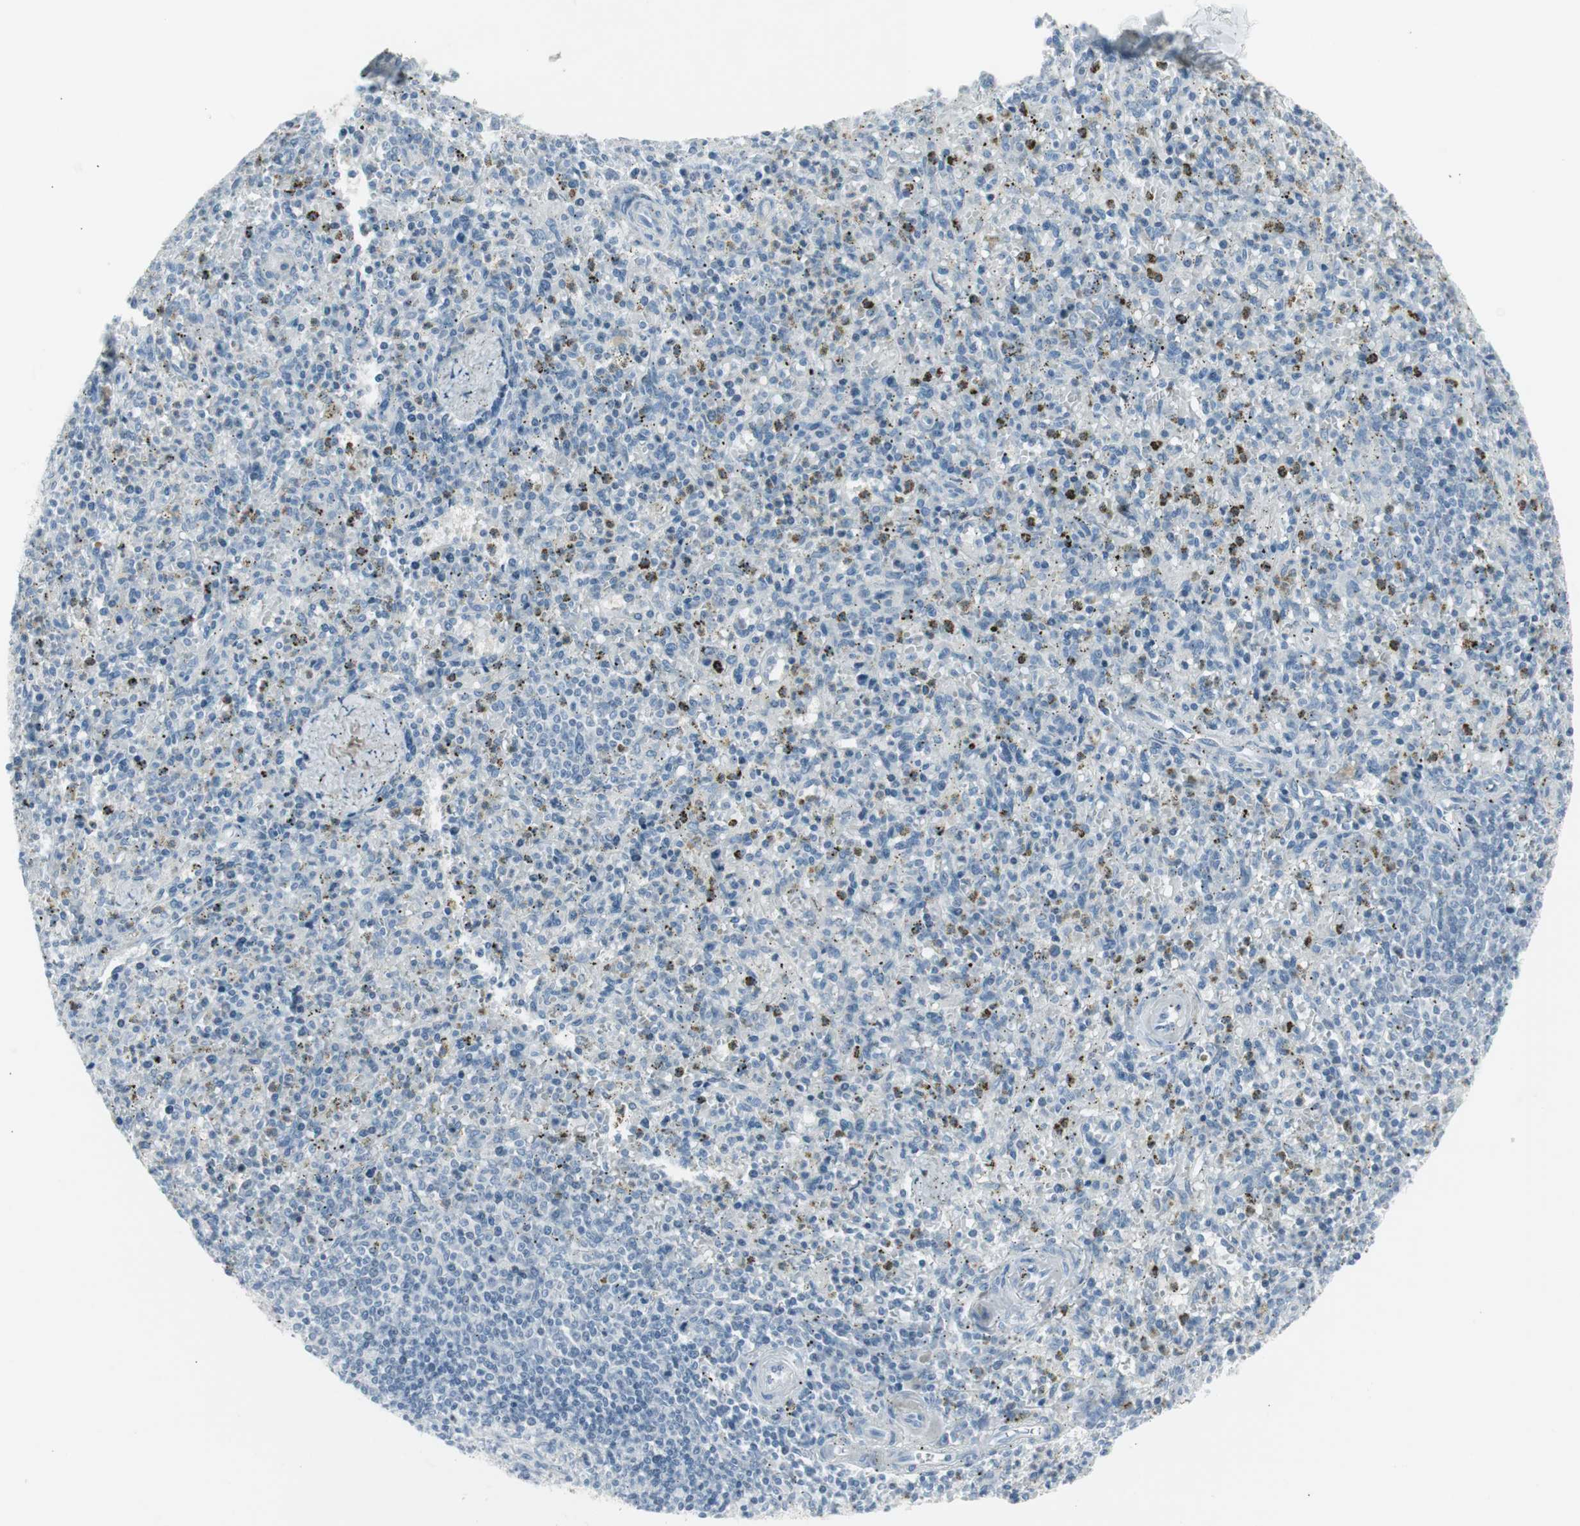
{"staining": {"intensity": "negative", "quantity": "none", "location": "none"}, "tissue": "spleen", "cell_type": "Cells in red pulp", "image_type": "normal", "snomed": [{"axis": "morphology", "description": "Normal tissue, NOS"}, {"axis": "topography", "description": "Spleen"}], "caption": "DAB (3,3'-diaminobenzidine) immunohistochemical staining of benign spleen reveals no significant positivity in cells in red pulp.", "gene": "AGR2", "patient": {"sex": "male", "age": 72}}